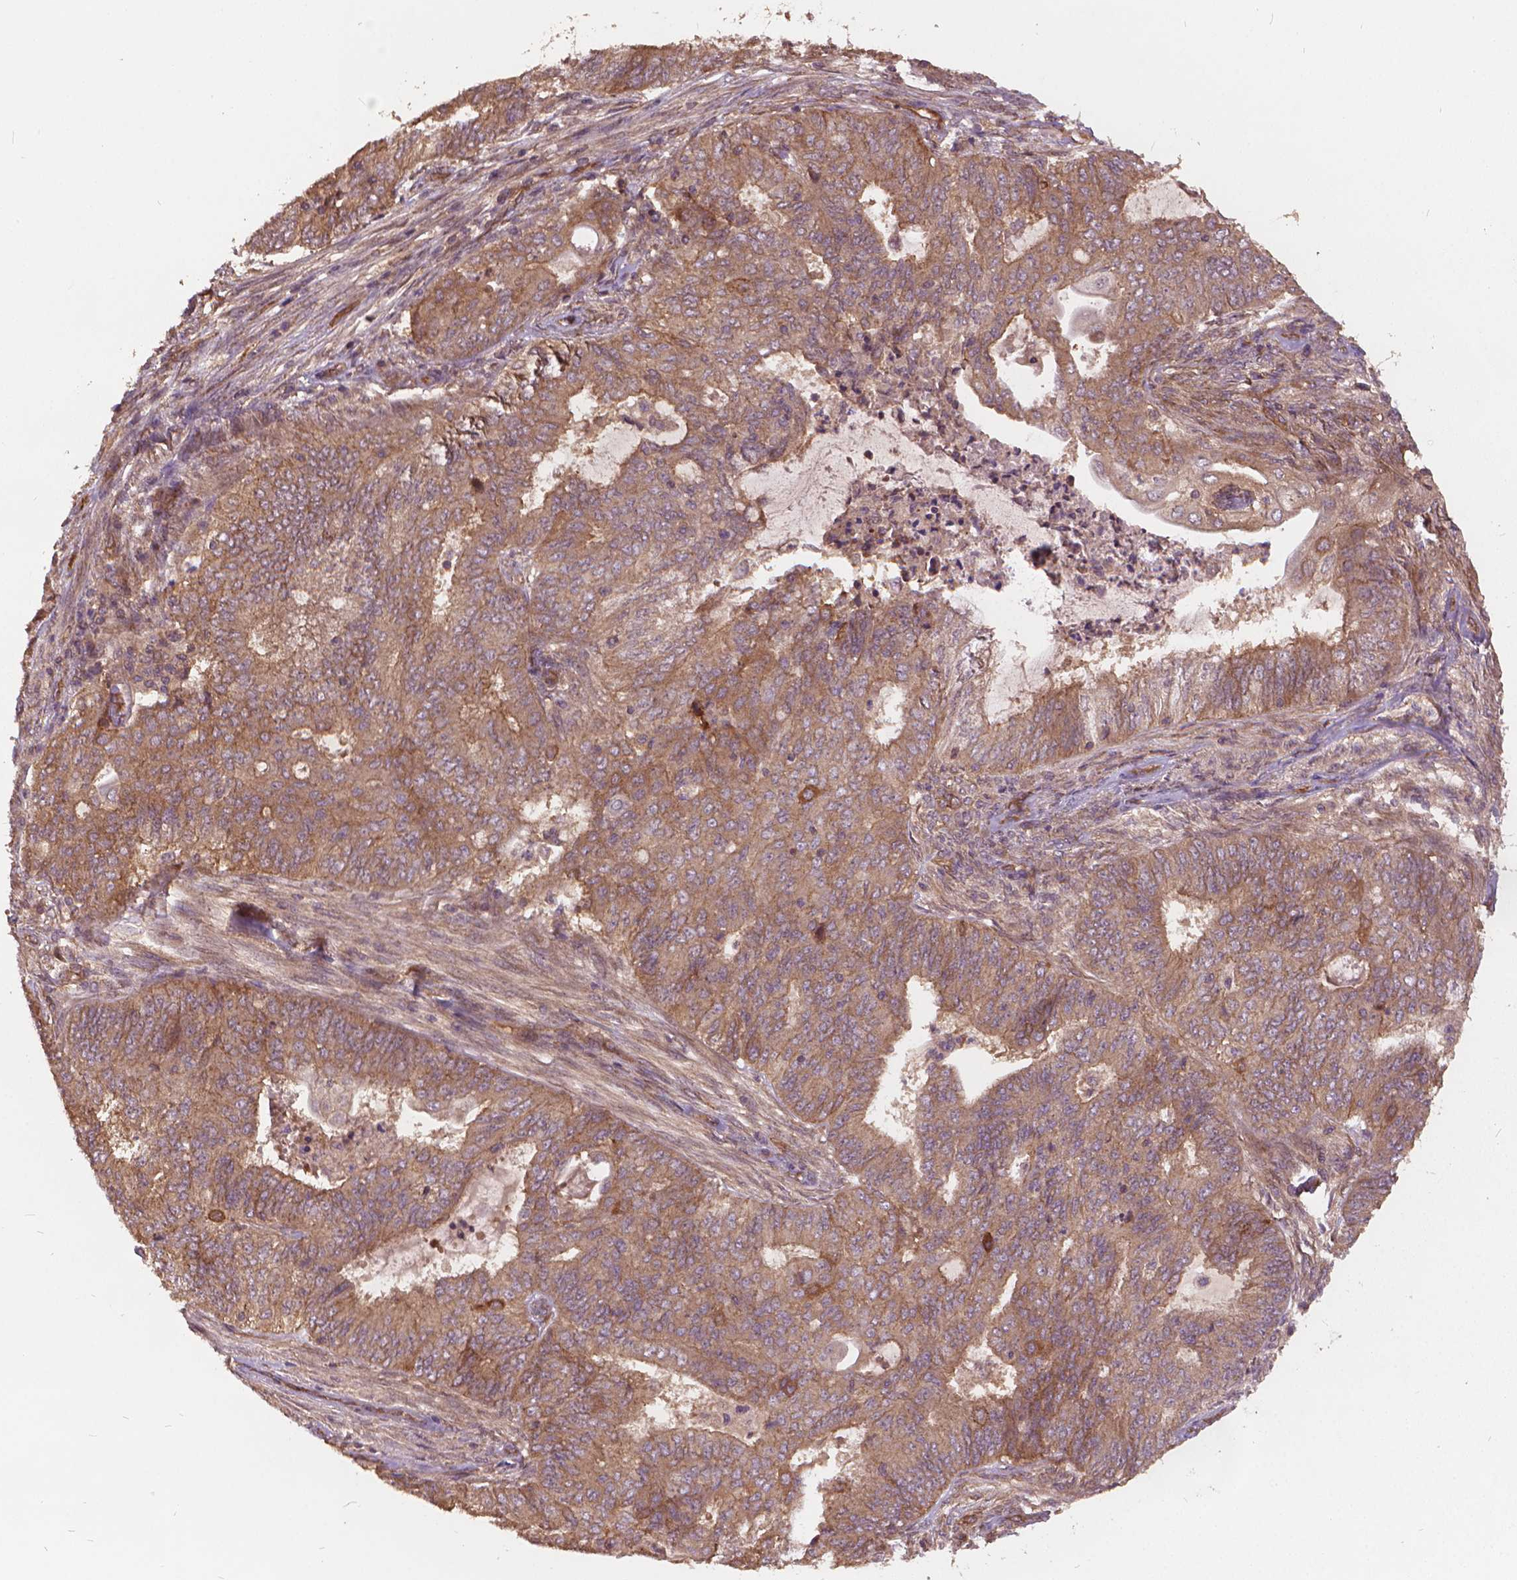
{"staining": {"intensity": "moderate", "quantity": ">75%", "location": "cytoplasmic/membranous"}, "tissue": "endometrial cancer", "cell_type": "Tumor cells", "image_type": "cancer", "snomed": [{"axis": "morphology", "description": "Adenocarcinoma, NOS"}, {"axis": "topography", "description": "Endometrium"}], "caption": "Immunohistochemical staining of adenocarcinoma (endometrial) exhibits moderate cytoplasmic/membranous protein positivity in approximately >75% of tumor cells. The staining was performed using DAB (3,3'-diaminobenzidine), with brown indicating positive protein expression. Nuclei are stained blue with hematoxylin.", "gene": "UBXN2A", "patient": {"sex": "female", "age": 62}}